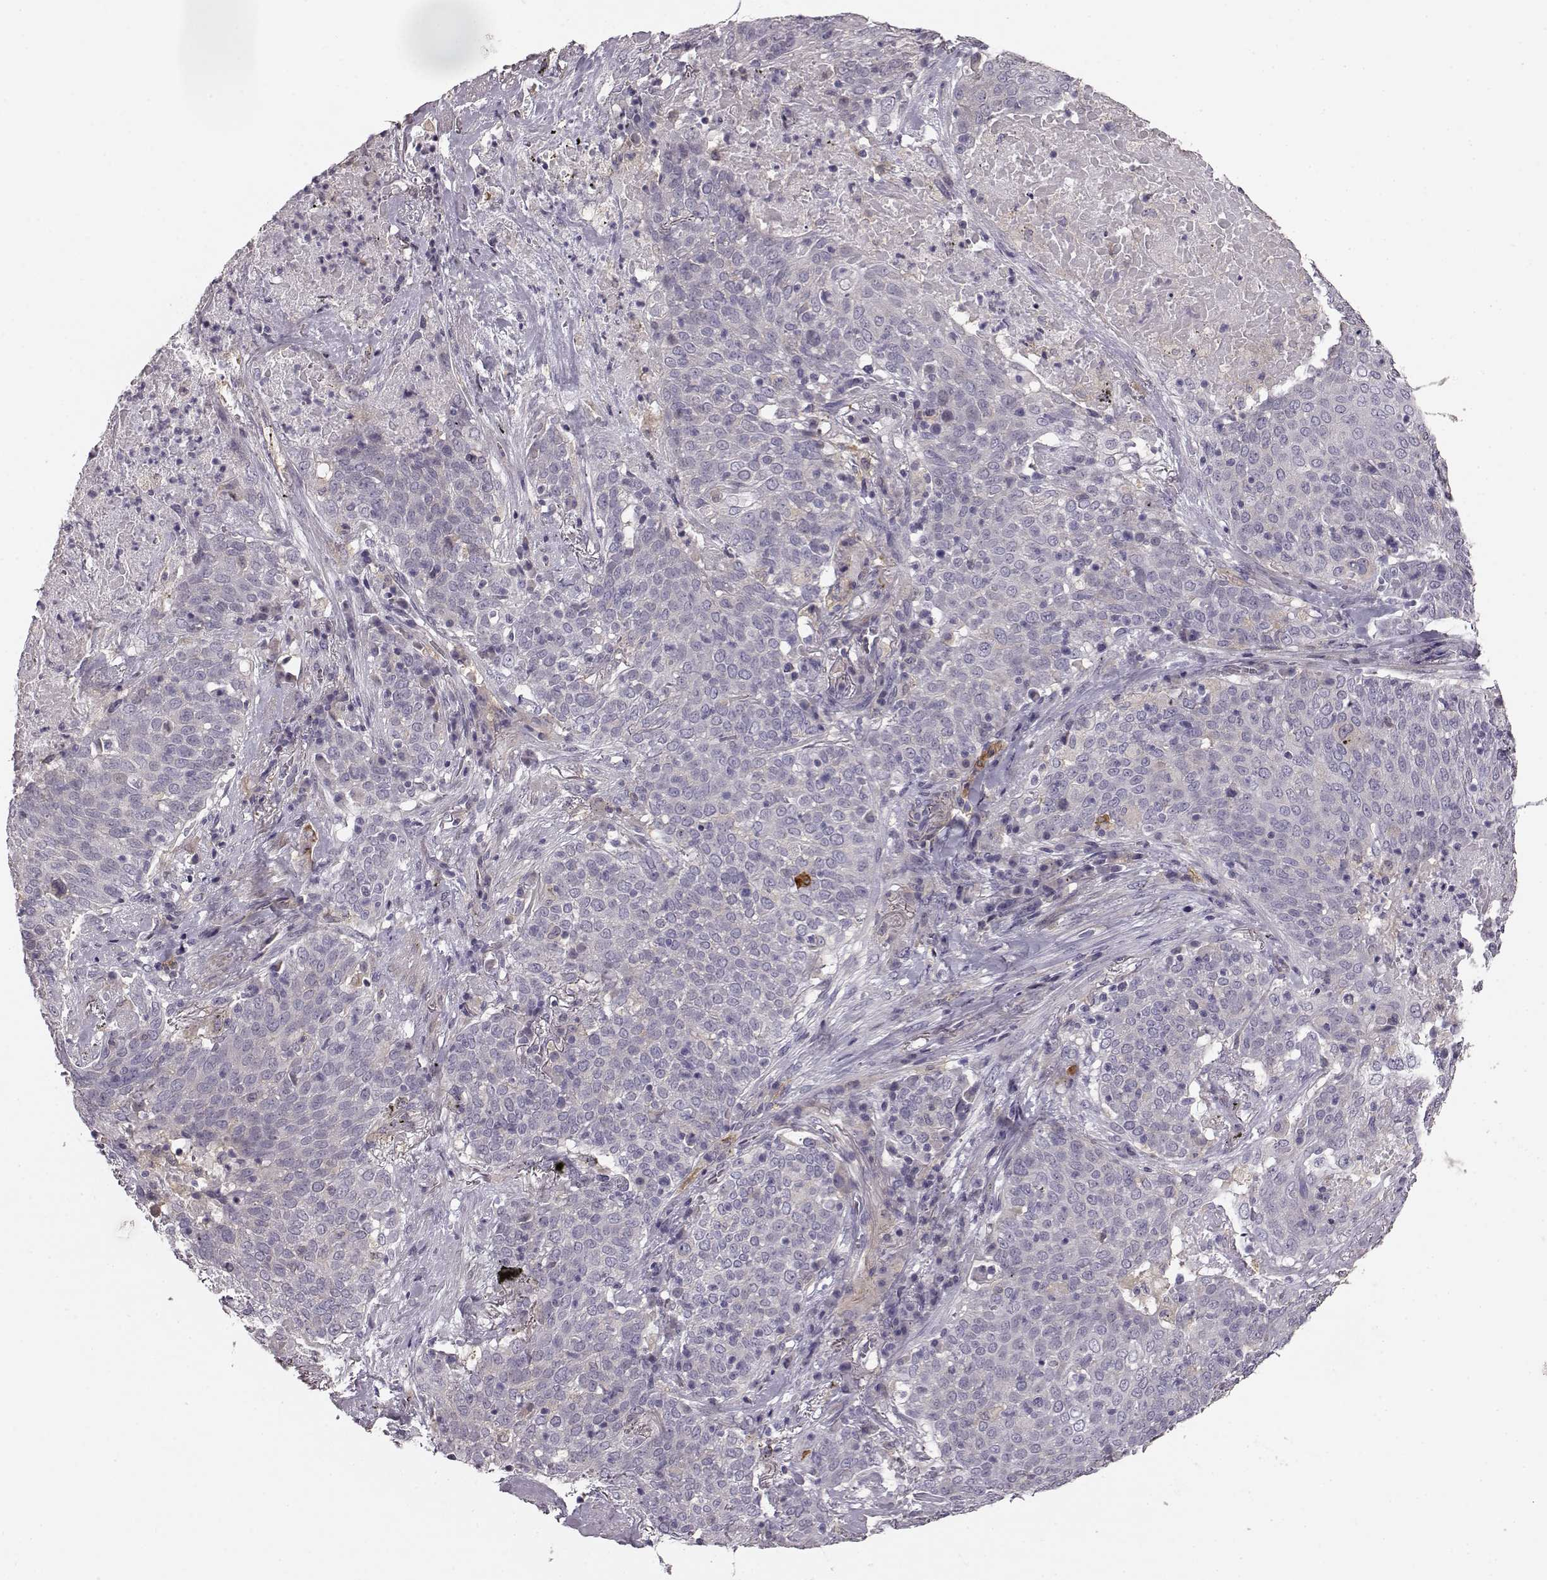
{"staining": {"intensity": "negative", "quantity": "none", "location": "none"}, "tissue": "lung cancer", "cell_type": "Tumor cells", "image_type": "cancer", "snomed": [{"axis": "morphology", "description": "Squamous cell carcinoma, NOS"}, {"axis": "topography", "description": "Lung"}], "caption": "Tumor cells are negative for protein expression in human lung cancer.", "gene": "GPR50", "patient": {"sex": "male", "age": 82}}